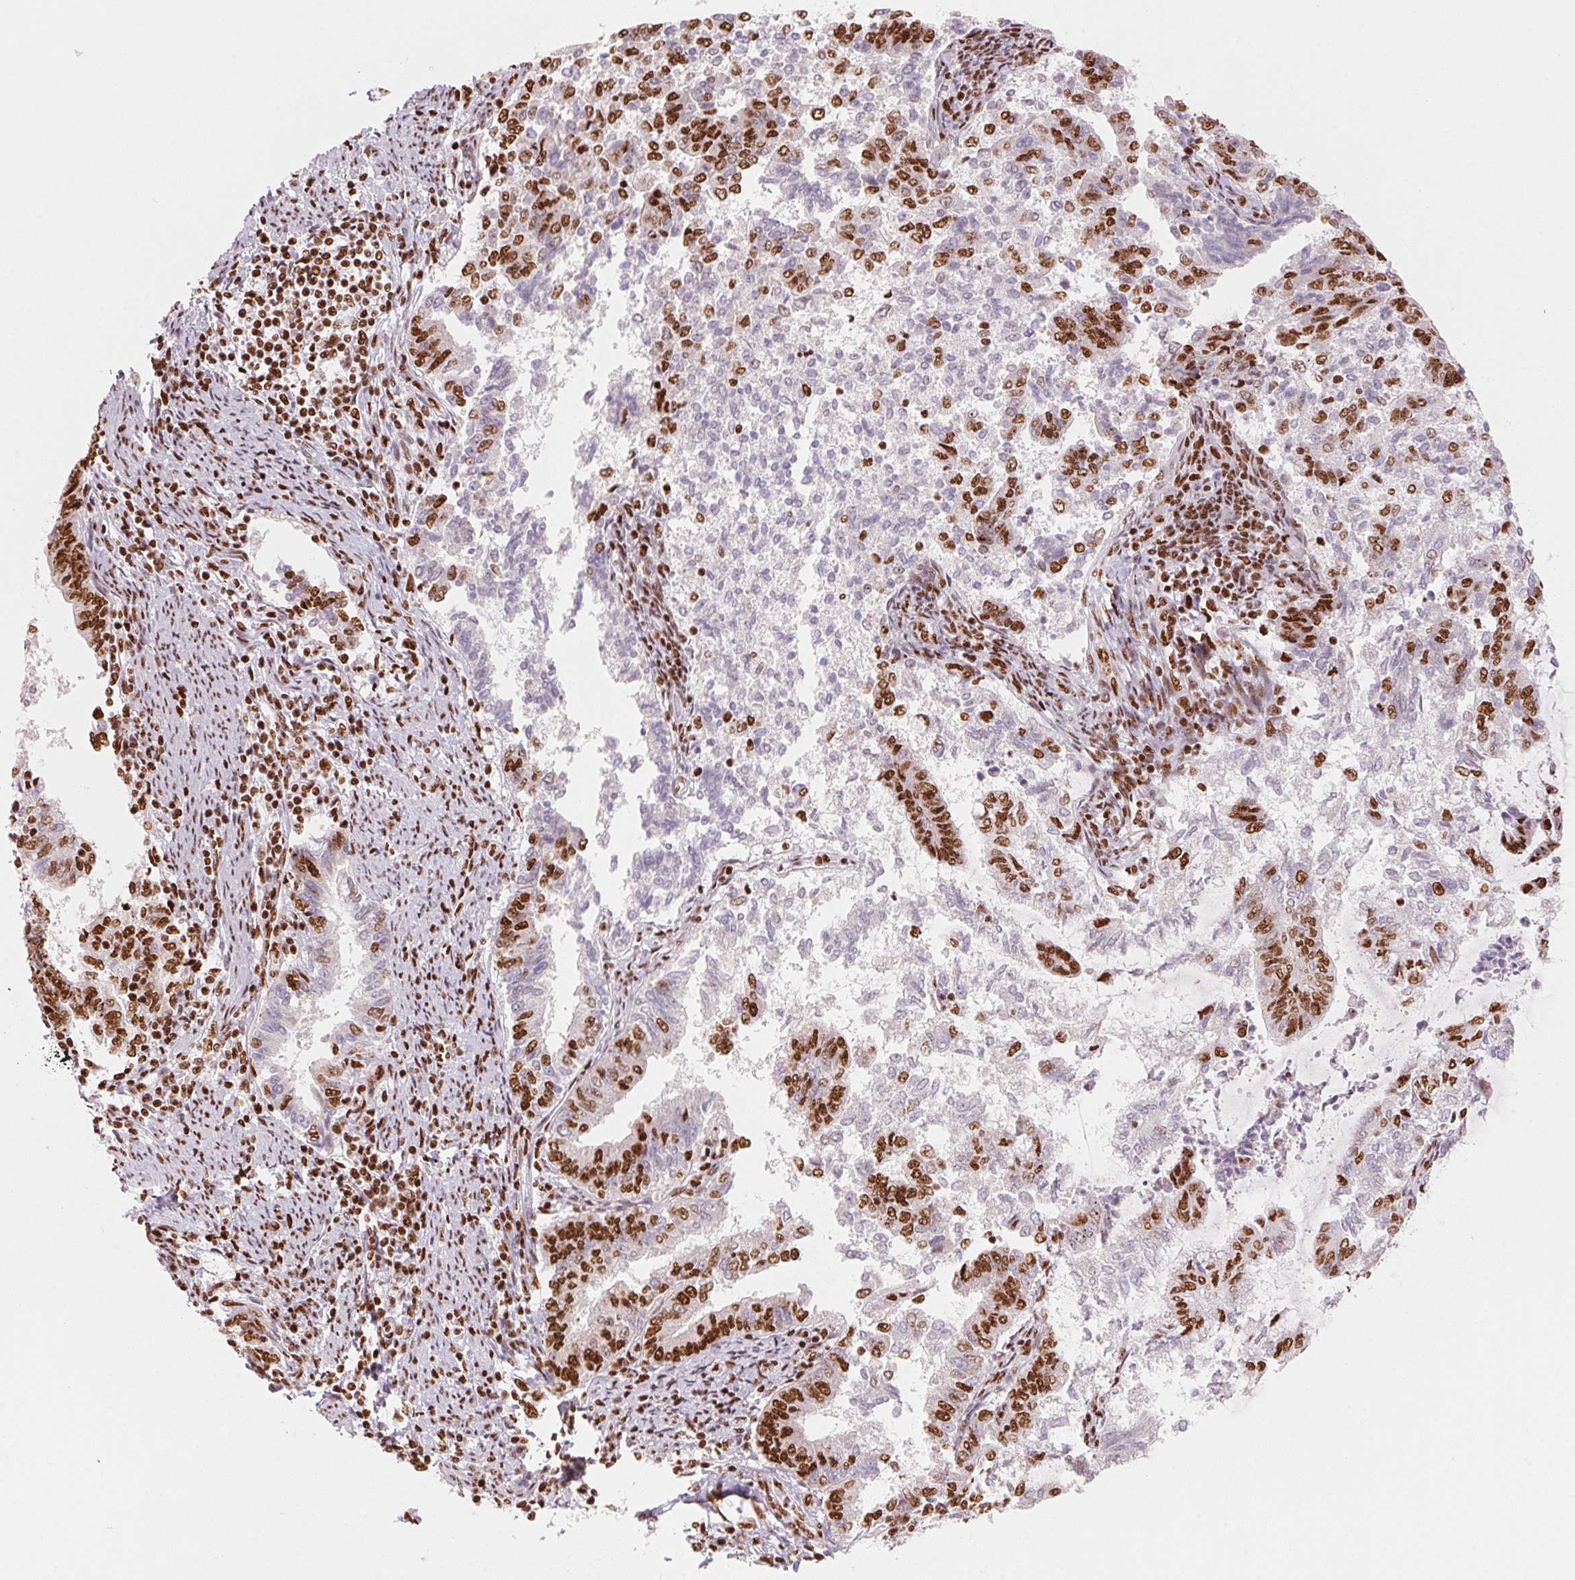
{"staining": {"intensity": "strong", "quantity": "25%-75%", "location": "nuclear"}, "tissue": "endometrial cancer", "cell_type": "Tumor cells", "image_type": "cancer", "snomed": [{"axis": "morphology", "description": "Adenocarcinoma, NOS"}, {"axis": "topography", "description": "Endometrium"}], "caption": "Strong nuclear expression for a protein is identified in approximately 25%-75% of tumor cells of adenocarcinoma (endometrial) using IHC.", "gene": "NXF1", "patient": {"sex": "female", "age": 65}}